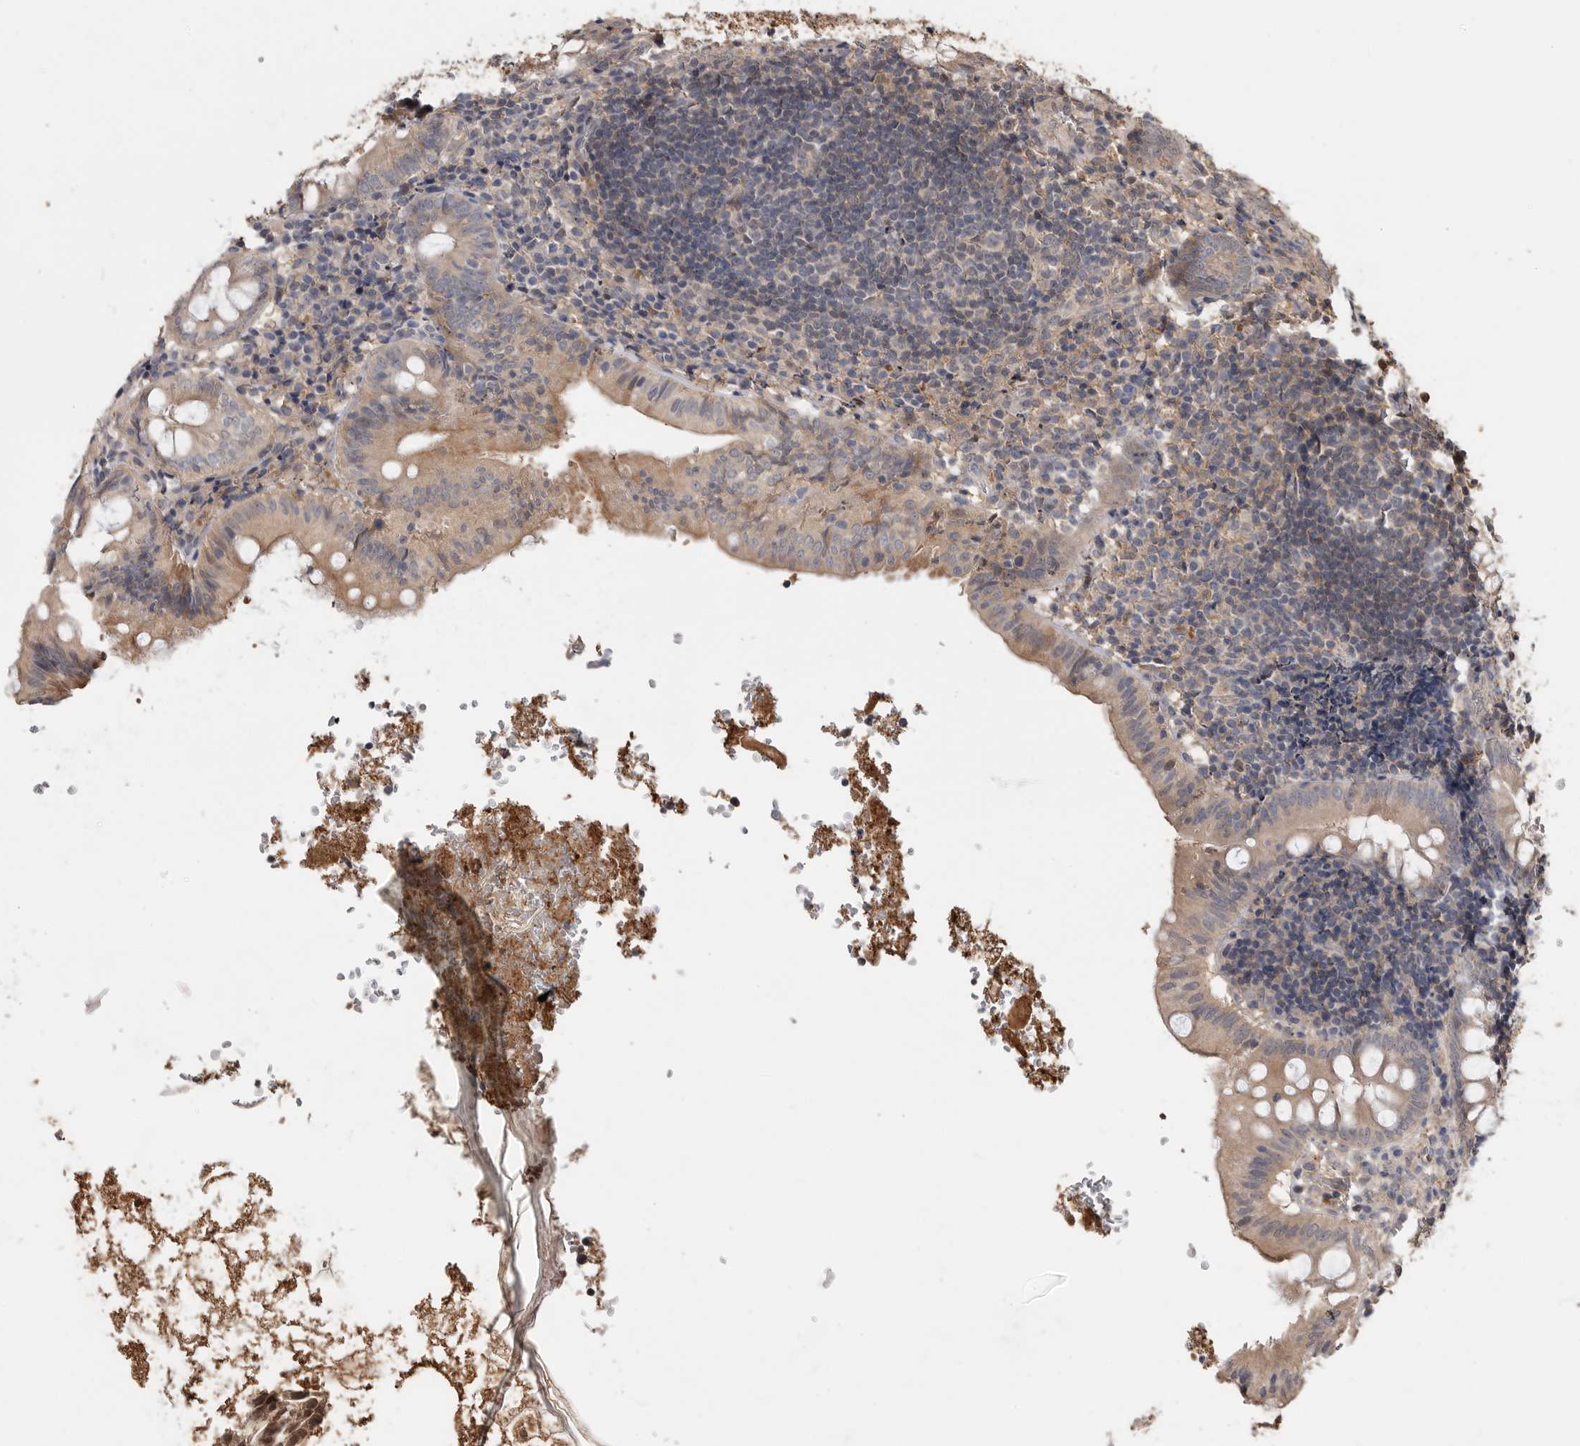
{"staining": {"intensity": "weak", "quantity": "25%-75%", "location": "cytoplasmic/membranous"}, "tissue": "appendix", "cell_type": "Glandular cells", "image_type": "normal", "snomed": [{"axis": "morphology", "description": "Normal tissue, NOS"}, {"axis": "topography", "description": "Appendix"}], "caption": "Glandular cells show low levels of weak cytoplasmic/membranous positivity in about 25%-75% of cells in benign appendix. The protein of interest is stained brown, and the nuclei are stained in blue (DAB (3,3'-diaminobenzidine) IHC with brightfield microscopy, high magnification).", "gene": "VN1R4", "patient": {"sex": "male", "age": 8}}